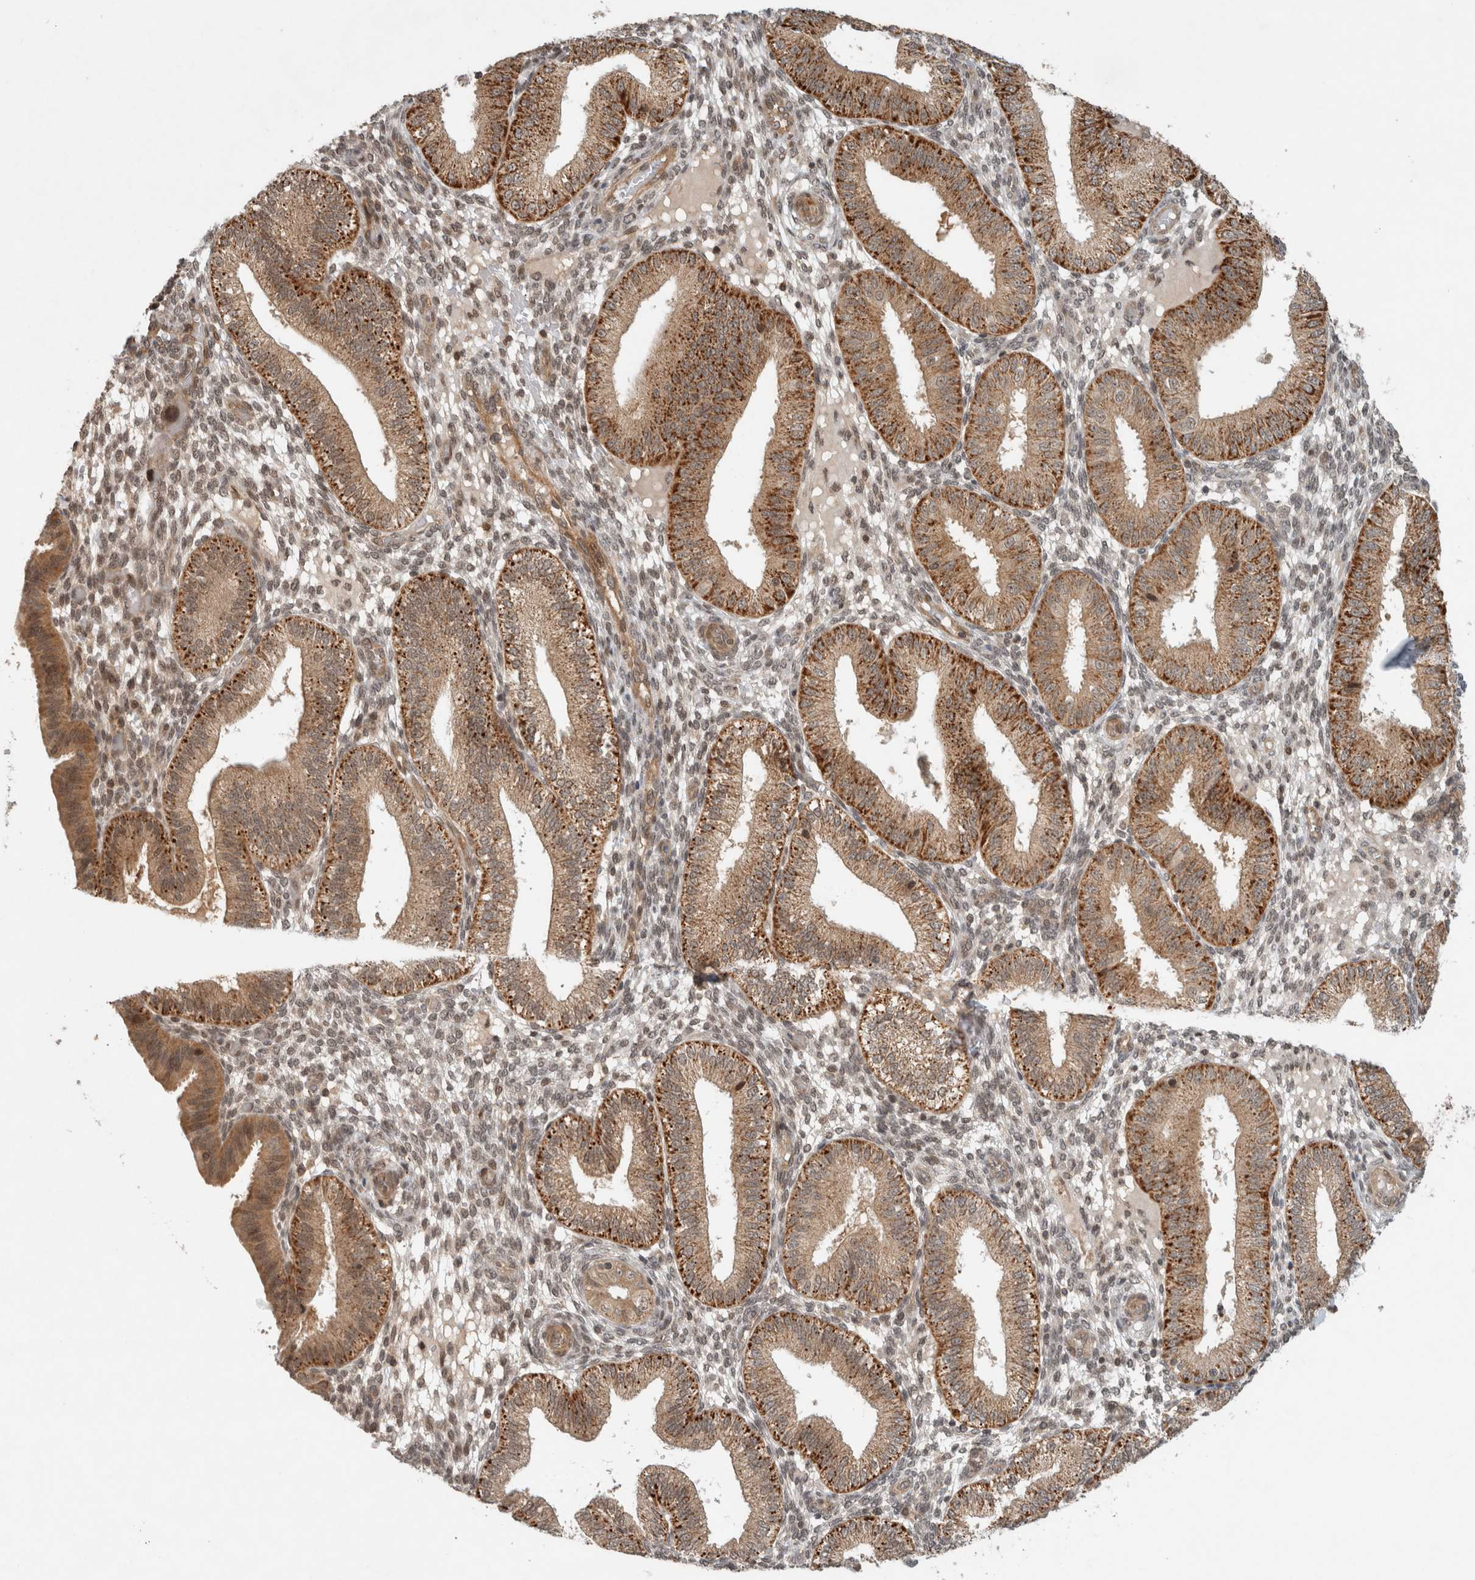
{"staining": {"intensity": "weak", "quantity": ">75%", "location": "nuclear"}, "tissue": "endometrium", "cell_type": "Cells in endometrial stroma", "image_type": "normal", "snomed": [{"axis": "morphology", "description": "Normal tissue, NOS"}, {"axis": "topography", "description": "Endometrium"}], "caption": "Immunohistochemical staining of unremarkable endometrium shows weak nuclear protein expression in approximately >75% of cells in endometrial stroma. (DAB = brown stain, brightfield microscopy at high magnification).", "gene": "CAAP1", "patient": {"sex": "female", "age": 39}}